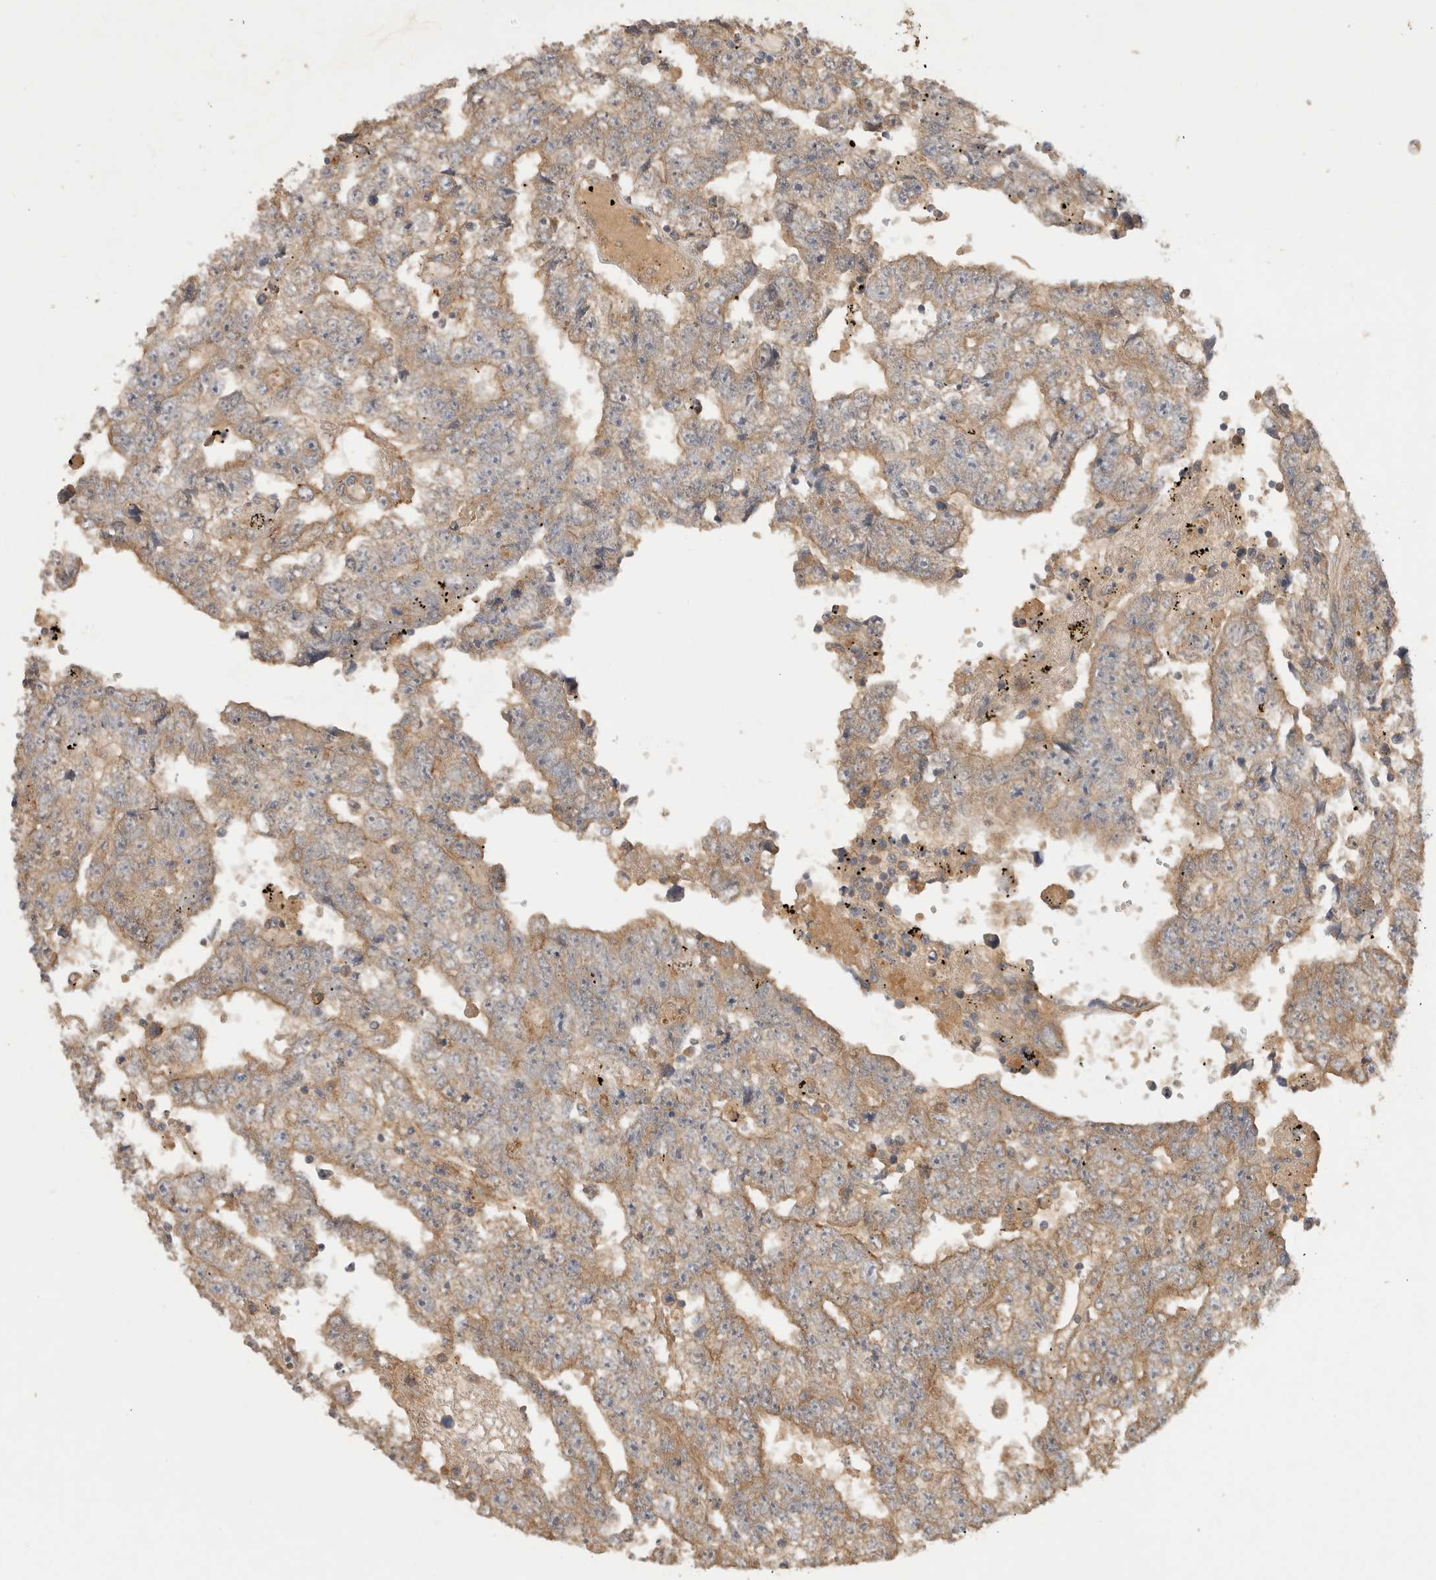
{"staining": {"intensity": "moderate", "quantity": "25%-75%", "location": "cytoplasmic/membranous"}, "tissue": "testis cancer", "cell_type": "Tumor cells", "image_type": "cancer", "snomed": [{"axis": "morphology", "description": "Carcinoma, Embryonal, NOS"}, {"axis": "topography", "description": "Testis"}], "caption": "About 25%-75% of tumor cells in testis cancer (embryonal carcinoma) exhibit moderate cytoplasmic/membranous protein staining as visualized by brown immunohistochemical staining.", "gene": "SGK3", "patient": {"sex": "male", "age": 25}}